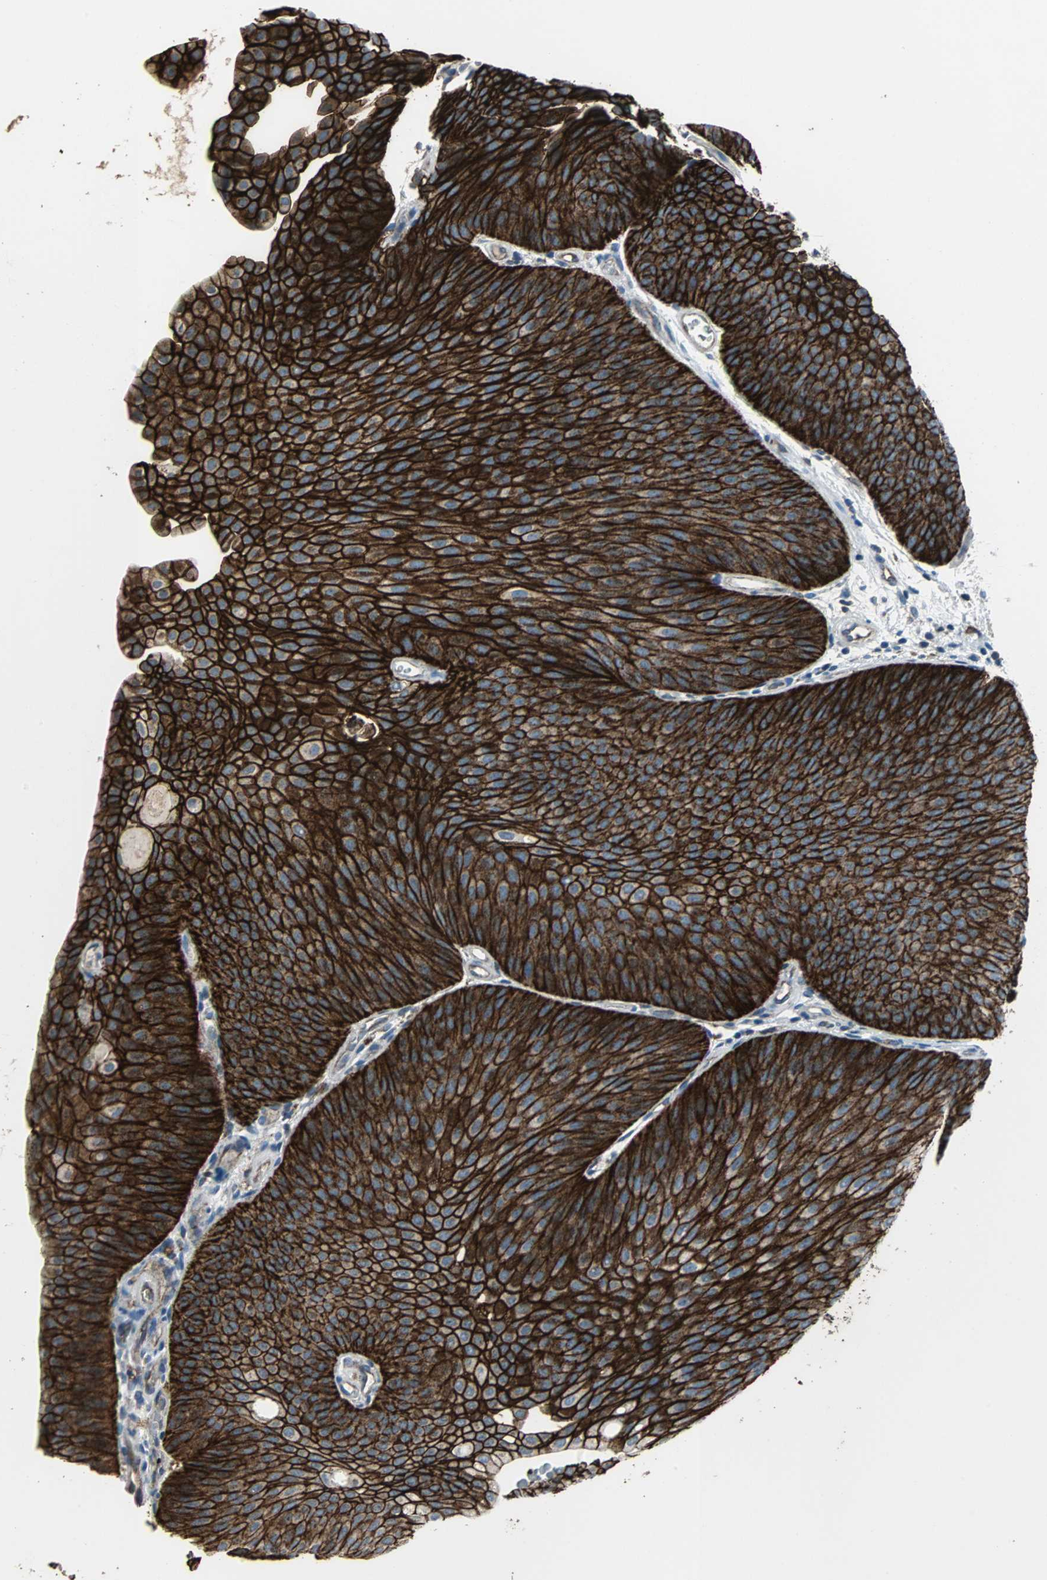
{"staining": {"intensity": "moderate", "quantity": ">75%", "location": "cytoplasmic/membranous"}, "tissue": "urothelial cancer", "cell_type": "Tumor cells", "image_type": "cancer", "snomed": [{"axis": "morphology", "description": "Urothelial carcinoma, Low grade"}, {"axis": "topography", "description": "Urinary bladder"}], "caption": "An immunohistochemistry photomicrograph of tumor tissue is shown. Protein staining in brown highlights moderate cytoplasmic/membranous positivity in urothelial cancer within tumor cells. (DAB (3,3'-diaminobenzidine) = brown stain, brightfield microscopy at high magnification).", "gene": "F11R", "patient": {"sex": "female", "age": 60}}